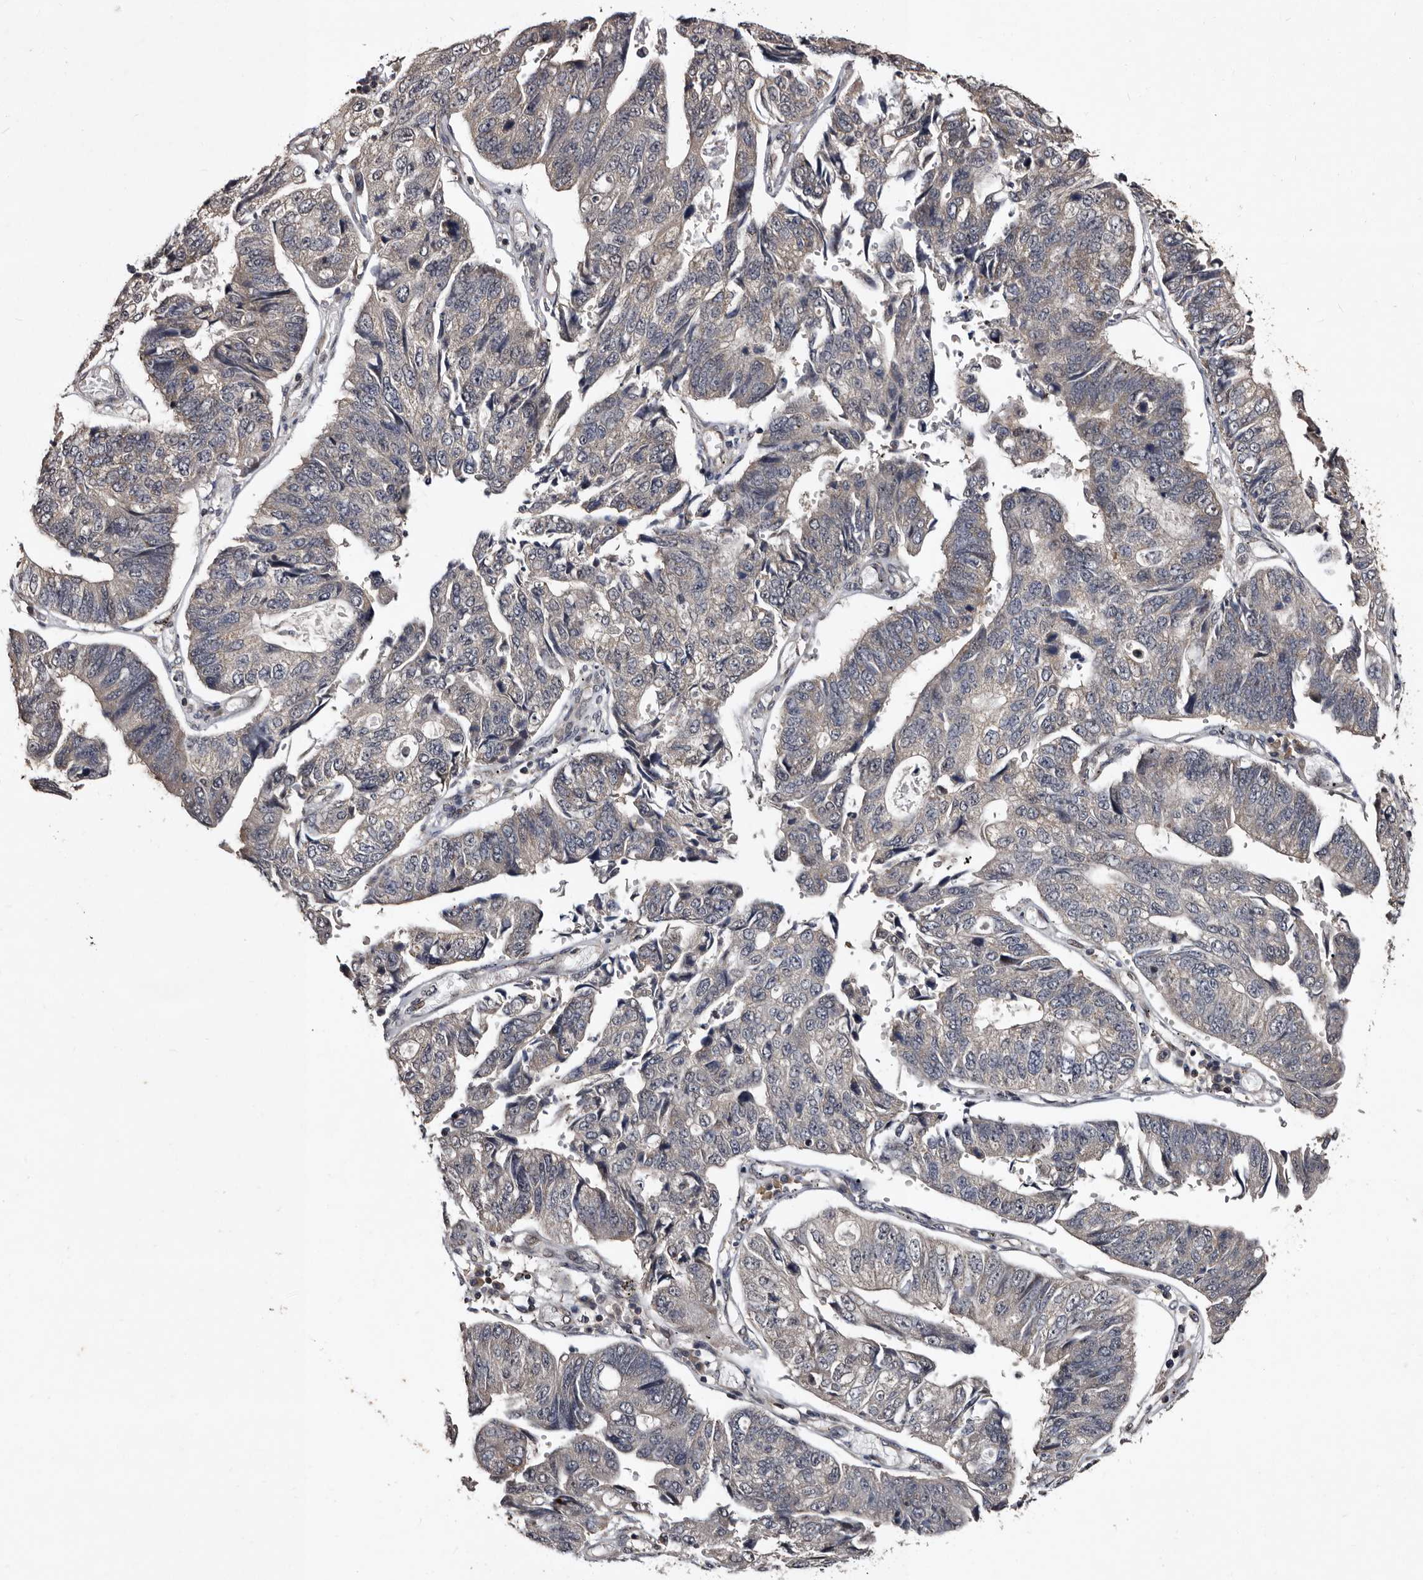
{"staining": {"intensity": "moderate", "quantity": "<25%", "location": "cytoplasmic/membranous"}, "tissue": "stomach cancer", "cell_type": "Tumor cells", "image_type": "cancer", "snomed": [{"axis": "morphology", "description": "Adenocarcinoma, NOS"}, {"axis": "topography", "description": "Stomach"}], "caption": "Adenocarcinoma (stomach) tissue displays moderate cytoplasmic/membranous expression in approximately <25% of tumor cells", "gene": "MKRN3", "patient": {"sex": "male", "age": 59}}